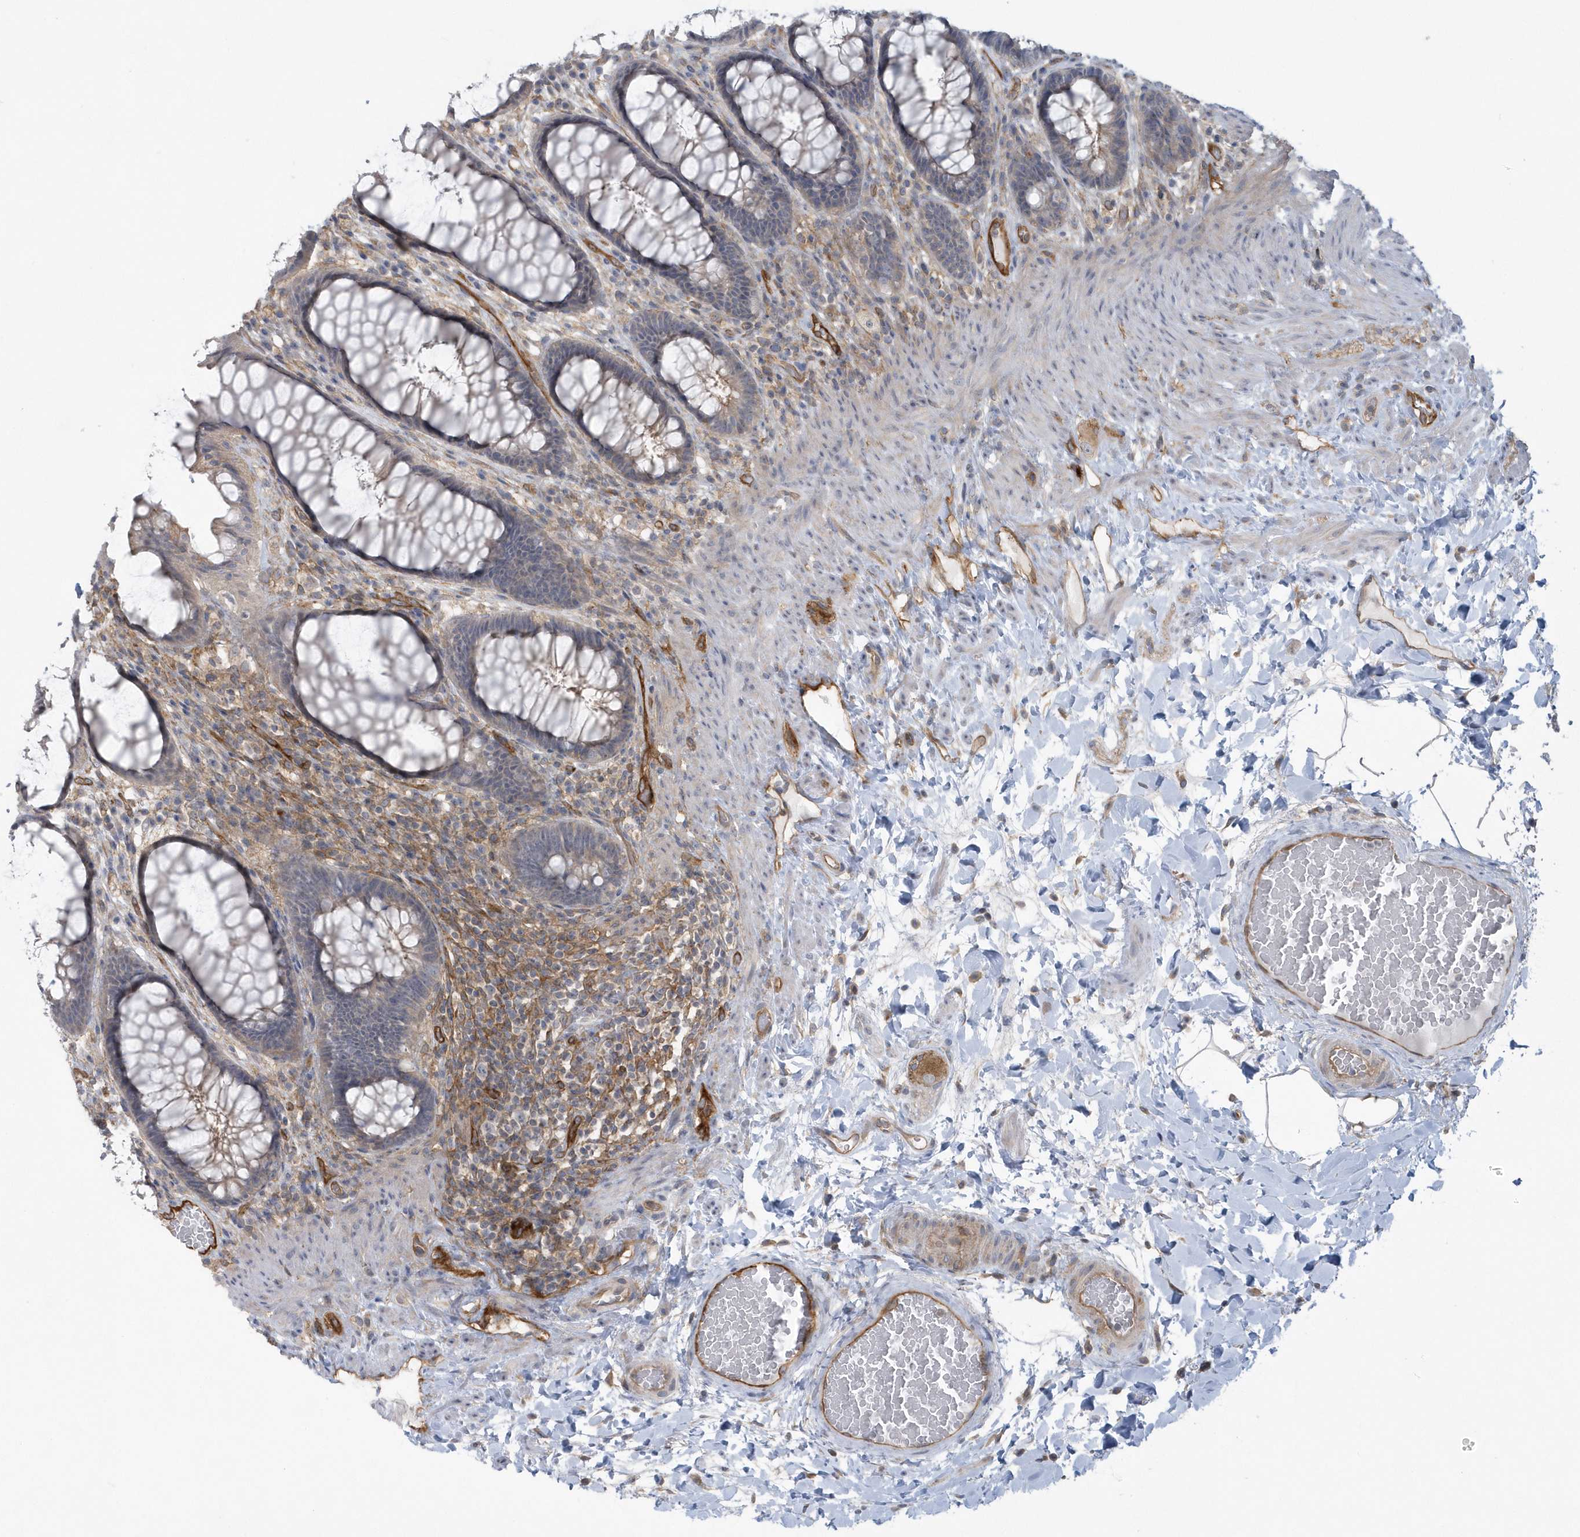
{"staining": {"intensity": "weak", "quantity": "<25%", "location": "cytoplasmic/membranous"}, "tissue": "rectum", "cell_type": "Glandular cells", "image_type": "normal", "snomed": [{"axis": "morphology", "description": "Normal tissue, NOS"}, {"axis": "topography", "description": "Rectum"}], "caption": "Protein analysis of normal rectum demonstrates no significant positivity in glandular cells. (Stains: DAB (3,3'-diaminobenzidine) immunohistochemistry with hematoxylin counter stain, Microscopy: brightfield microscopy at high magnification).", "gene": "RAI14", "patient": {"sex": "female", "age": 46}}